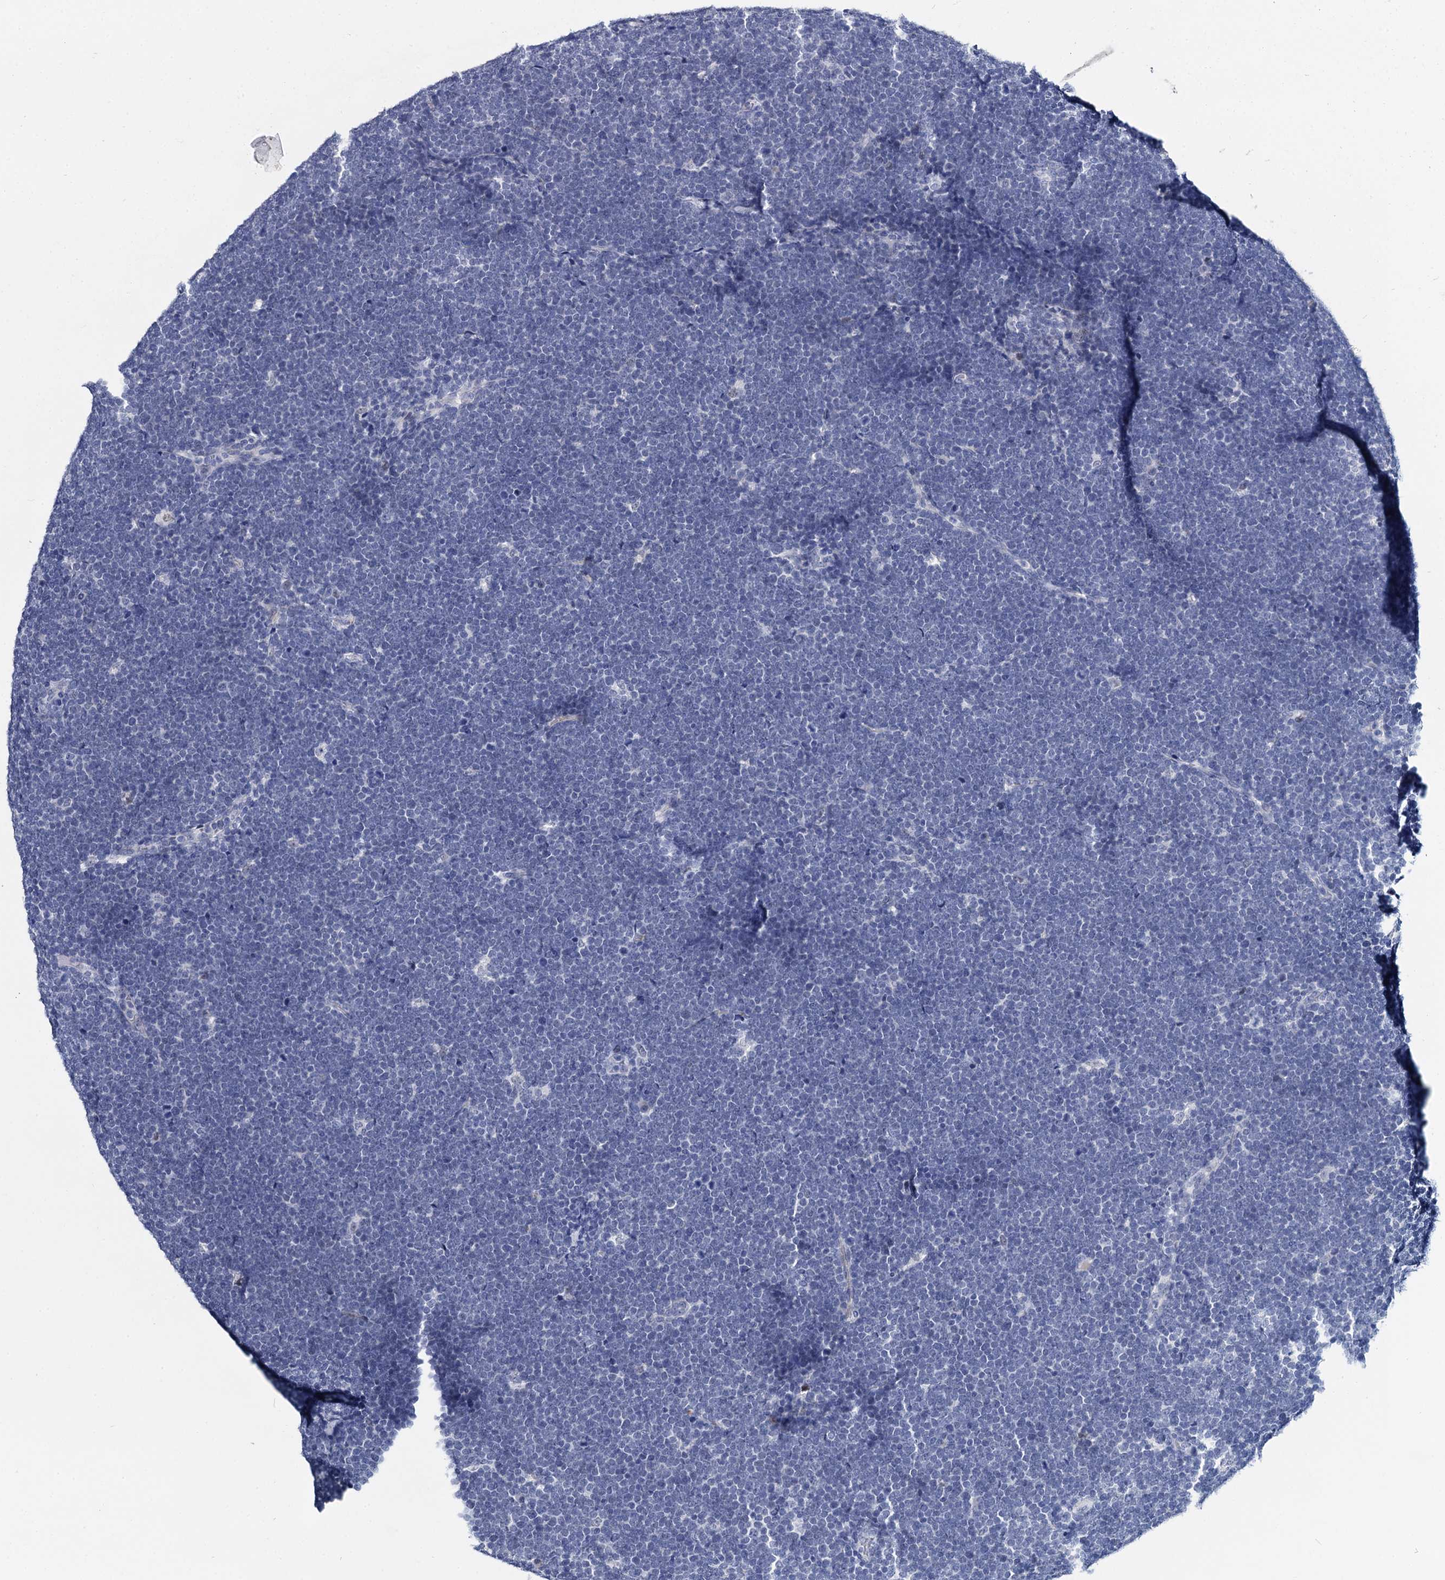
{"staining": {"intensity": "negative", "quantity": "none", "location": "none"}, "tissue": "lymphoma", "cell_type": "Tumor cells", "image_type": "cancer", "snomed": [{"axis": "morphology", "description": "Malignant lymphoma, non-Hodgkin's type, High grade"}, {"axis": "topography", "description": "Lymph node"}], "caption": "IHC image of neoplastic tissue: human lymphoma stained with DAB (3,3'-diaminobenzidine) shows no significant protein positivity in tumor cells.", "gene": "MAGEA4", "patient": {"sex": "male", "age": 13}}